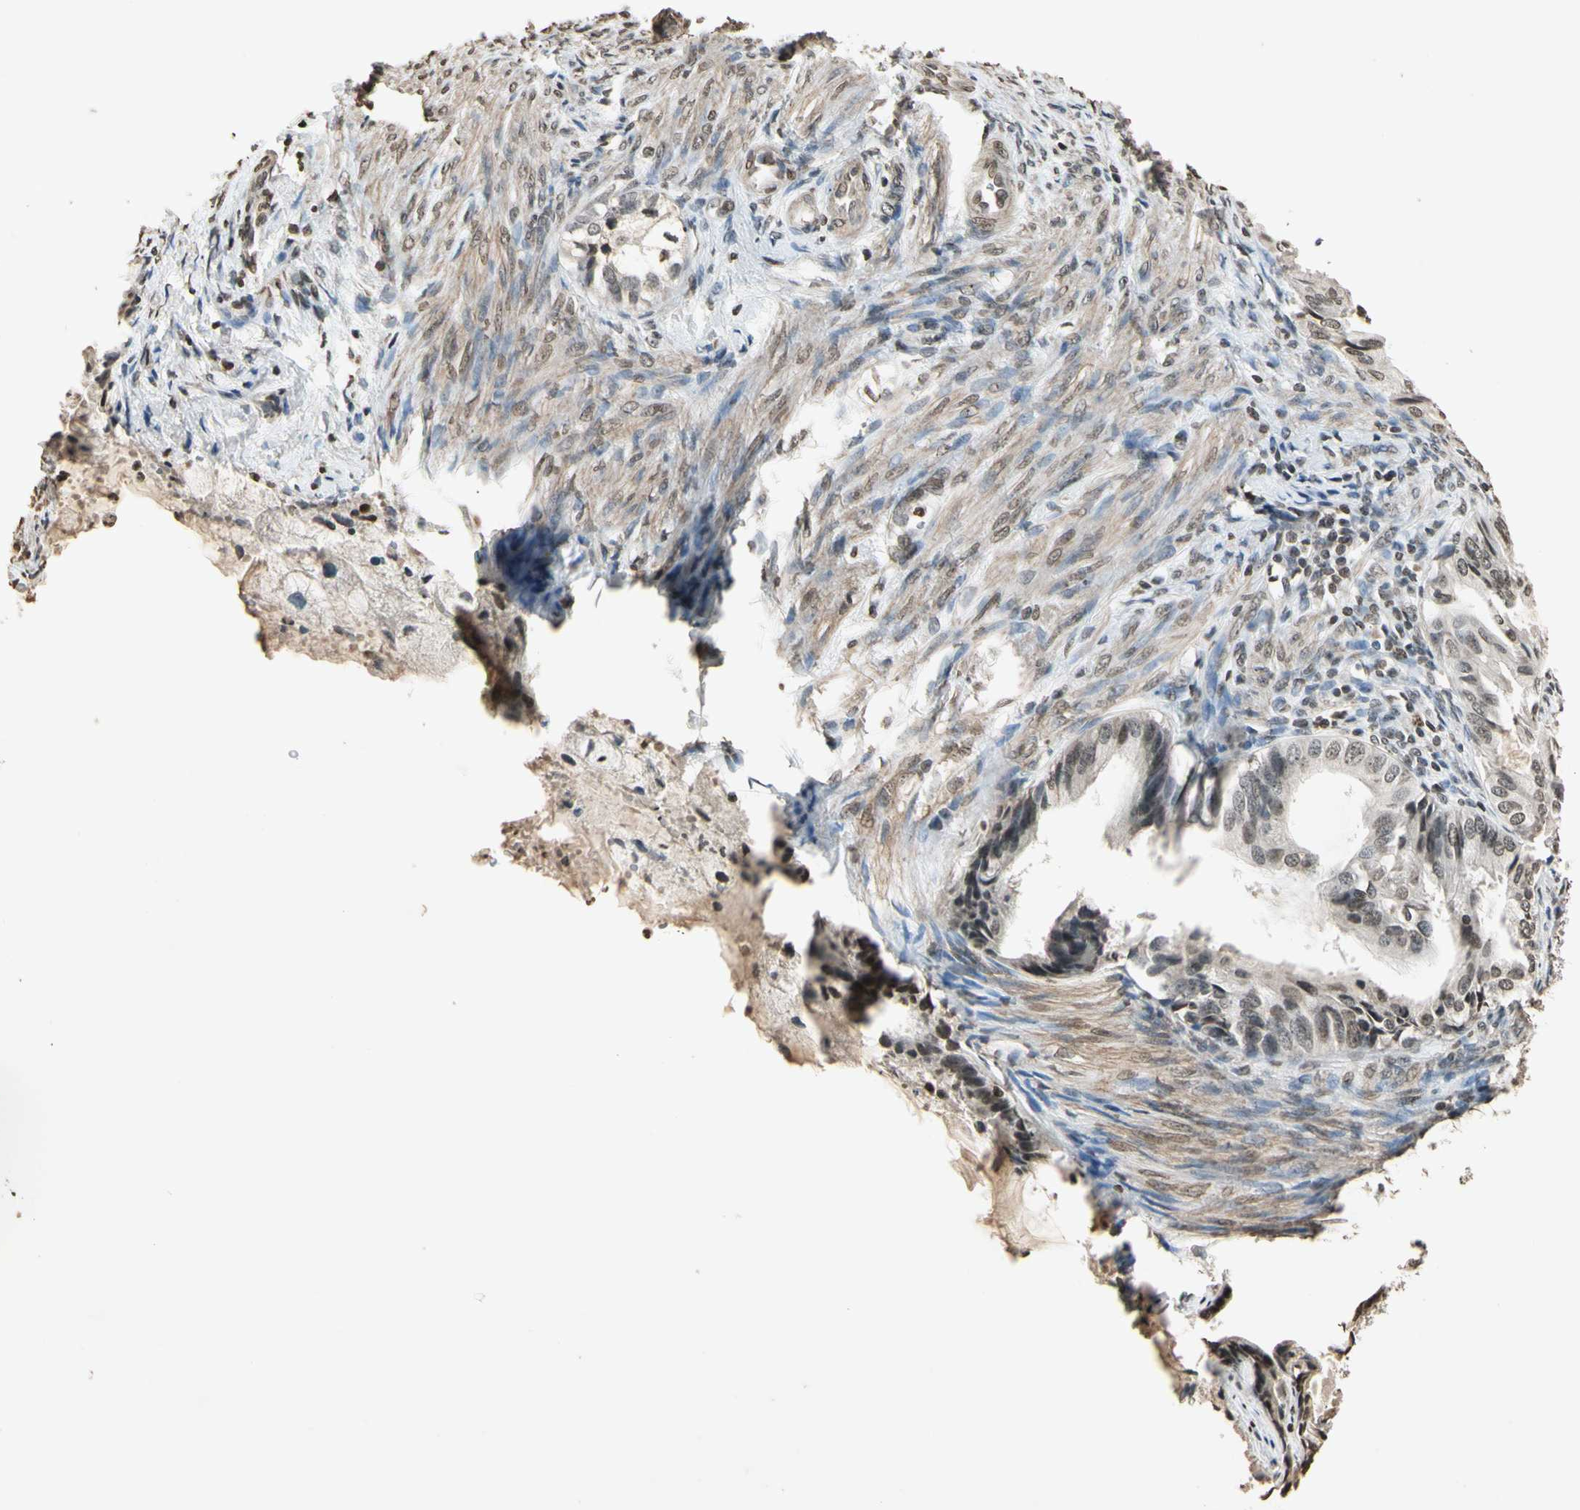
{"staining": {"intensity": "weak", "quantity": "<25%", "location": "nuclear"}, "tissue": "endometrial cancer", "cell_type": "Tumor cells", "image_type": "cancer", "snomed": [{"axis": "morphology", "description": "Adenocarcinoma, NOS"}, {"axis": "topography", "description": "Endometrium"}], "caption": "The image reveals no staining of tumor cells in endometrial adenocarcinoma.", "gene": "TOP1", "patient": {"sex": "female", "age": 86}}